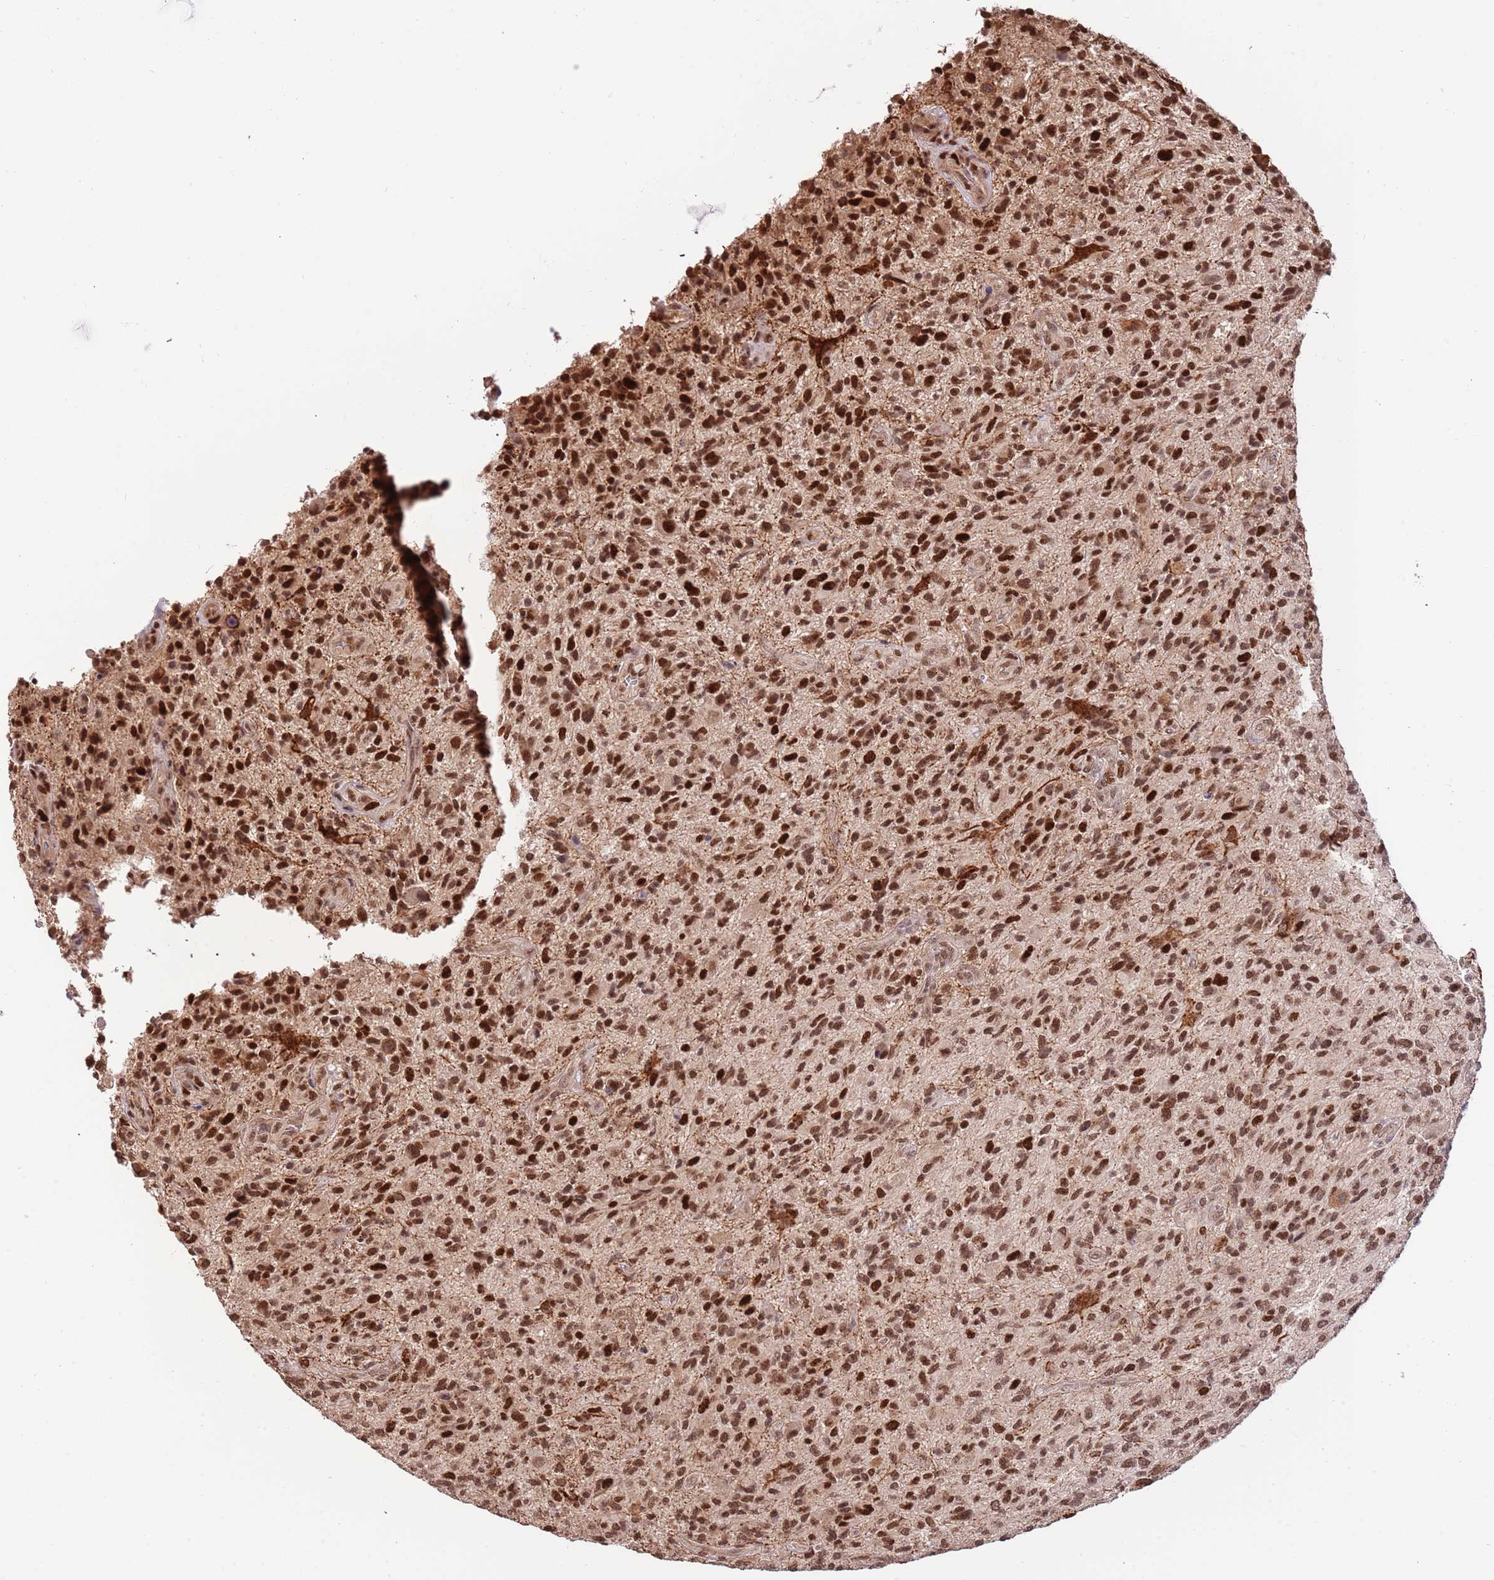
{"staining": {"intensity": "strong", "quantity": ">75%", "location": "nuclear"}, "tissue": "glioma", "cell_type": "Tumor cells", "image_type": "cancer", "snomed": [{"axis": "morphology", "description": "Glioma, malignant, High grade"}, {"axis": "topography", "description": "Brain"}], "caption": "A histopathology image of human glioma stained for a protein reveals strong nuclear brown staining in tumor cells. Nuclei are stained in blue.", "gene": "RIF1", "patient": {"sex": "male", "age": 47}}